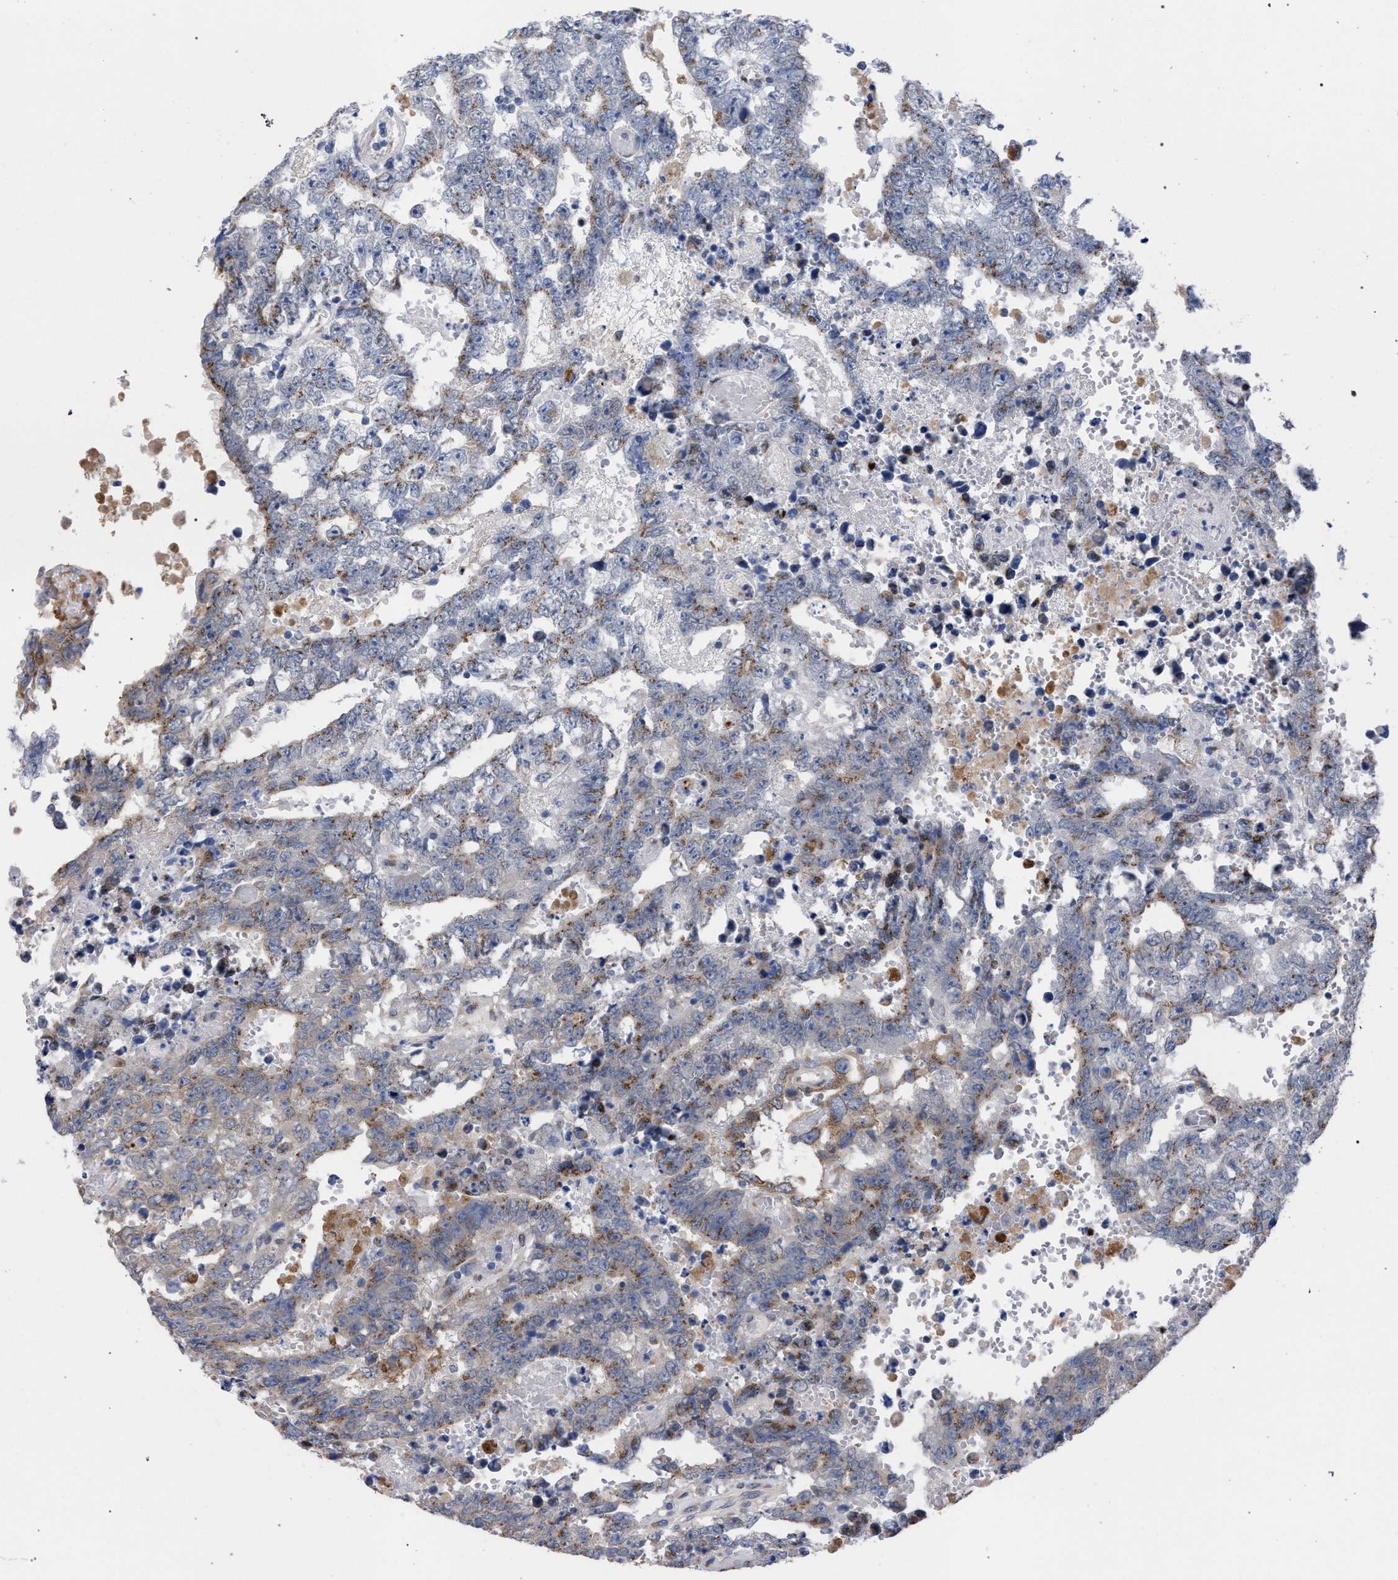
{"staining": {"intensity": "weak", "quantity": "25%-75%", "location": "cytoplasmic/membranous"}, "tissue": "testis cancer", "cell_type": "Tumor cells", "image_type": "cancer", "snomed": [{"axis": "morphology", "description": "Carcinoma, Embryonal, NOS"}, {"axis": "topography", "description": "Testis"}], "caption": "Immunohistochemical staining of testis cancer exhibits weak cytoplasmic/membranous protein positivity in approximately 25%-75% of tumor cells.", "gene": "GOLGA2", "patient": {"sex": "male", "age": 25}}